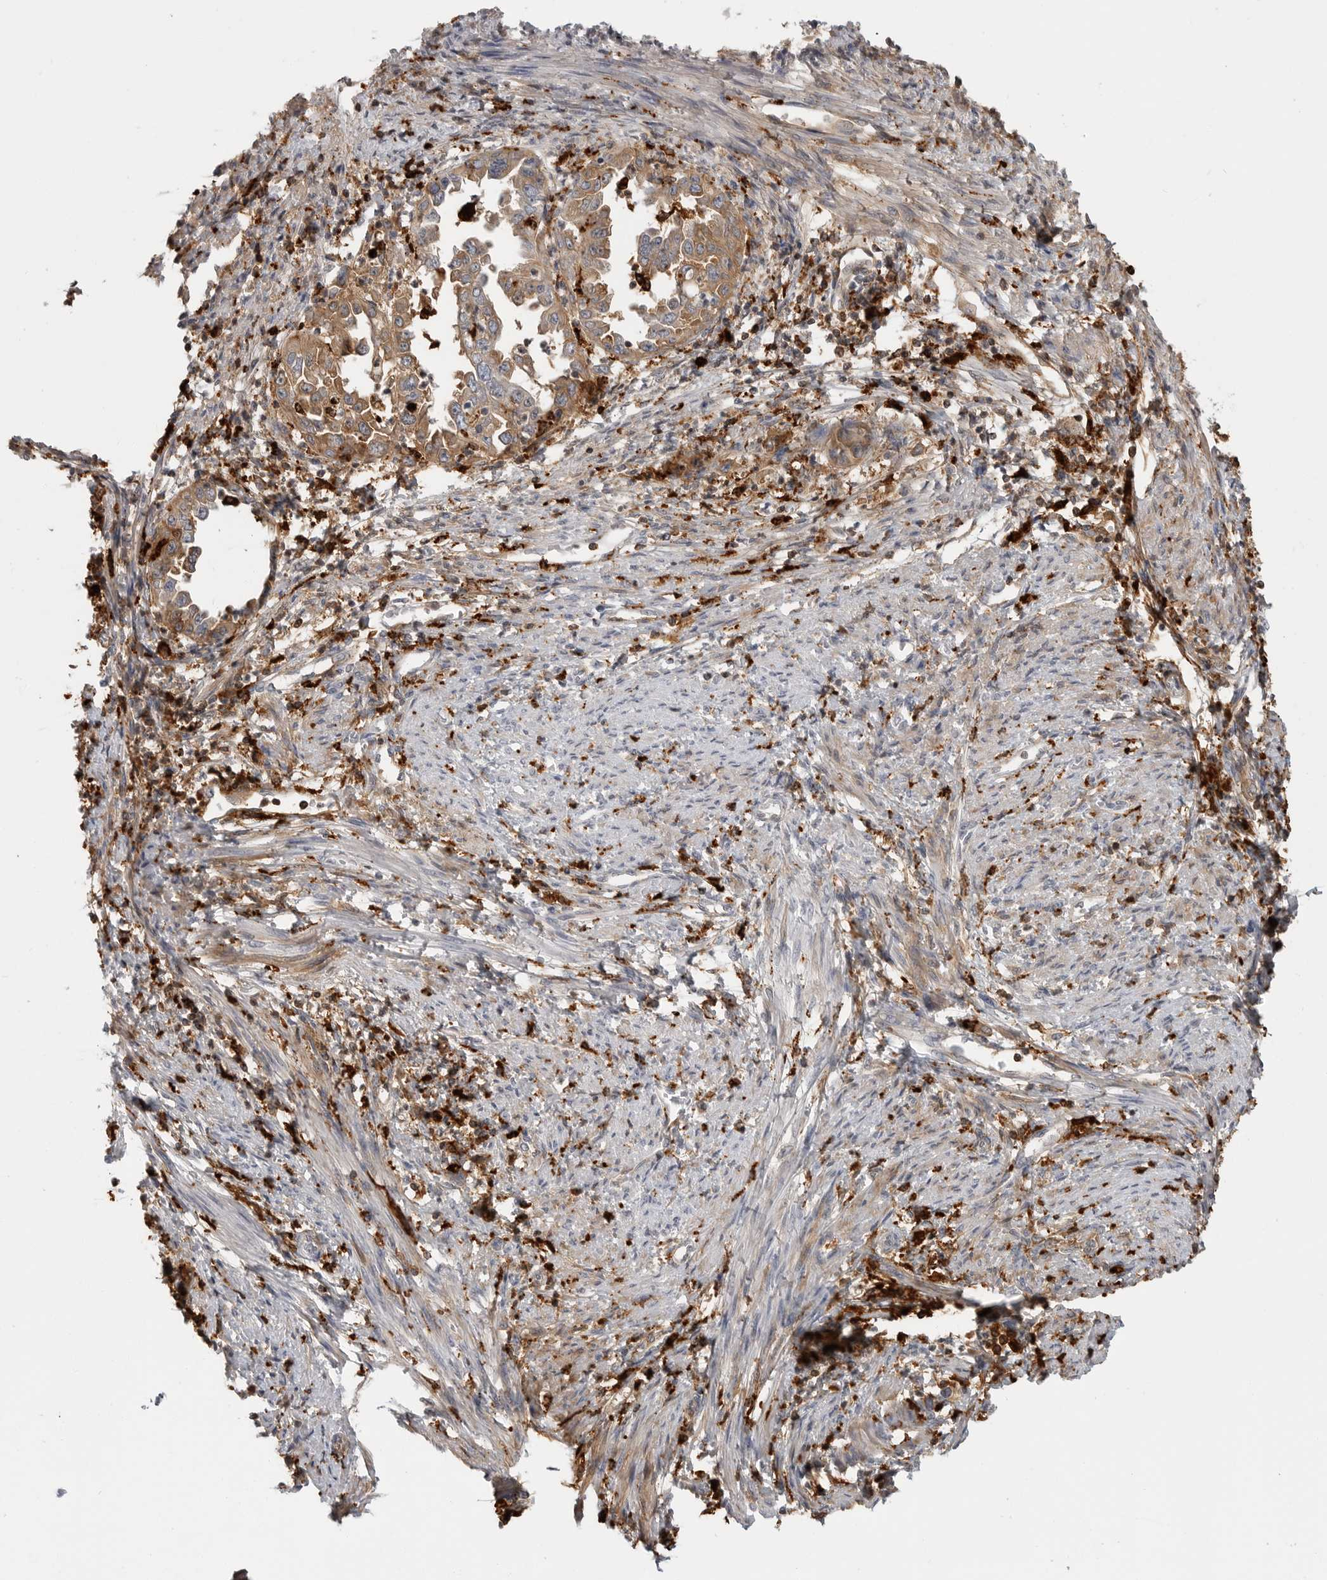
{"staining": {"intensity": "strong", "quantity": ">75%", "location": "cytoplasmic/membranous"}, "tissue": "endometrial cancer", "cell_type": "Tumor cells", "image_type": "cancer", "snomed": [{"axis": "morphology", "description": "Adenocarcinoma, NOS"}, {"axis": "topography", "description": "Endometrium"}], "caption": "About >75% of tumor cells in endometrial cancer (adenocarcinoma) display strong cytoplasmic/membranous protein staining as visualized by brown immunohistochemical staining.", "gene": "IFI30", "patient": {"sex": "female", "age": 85}}